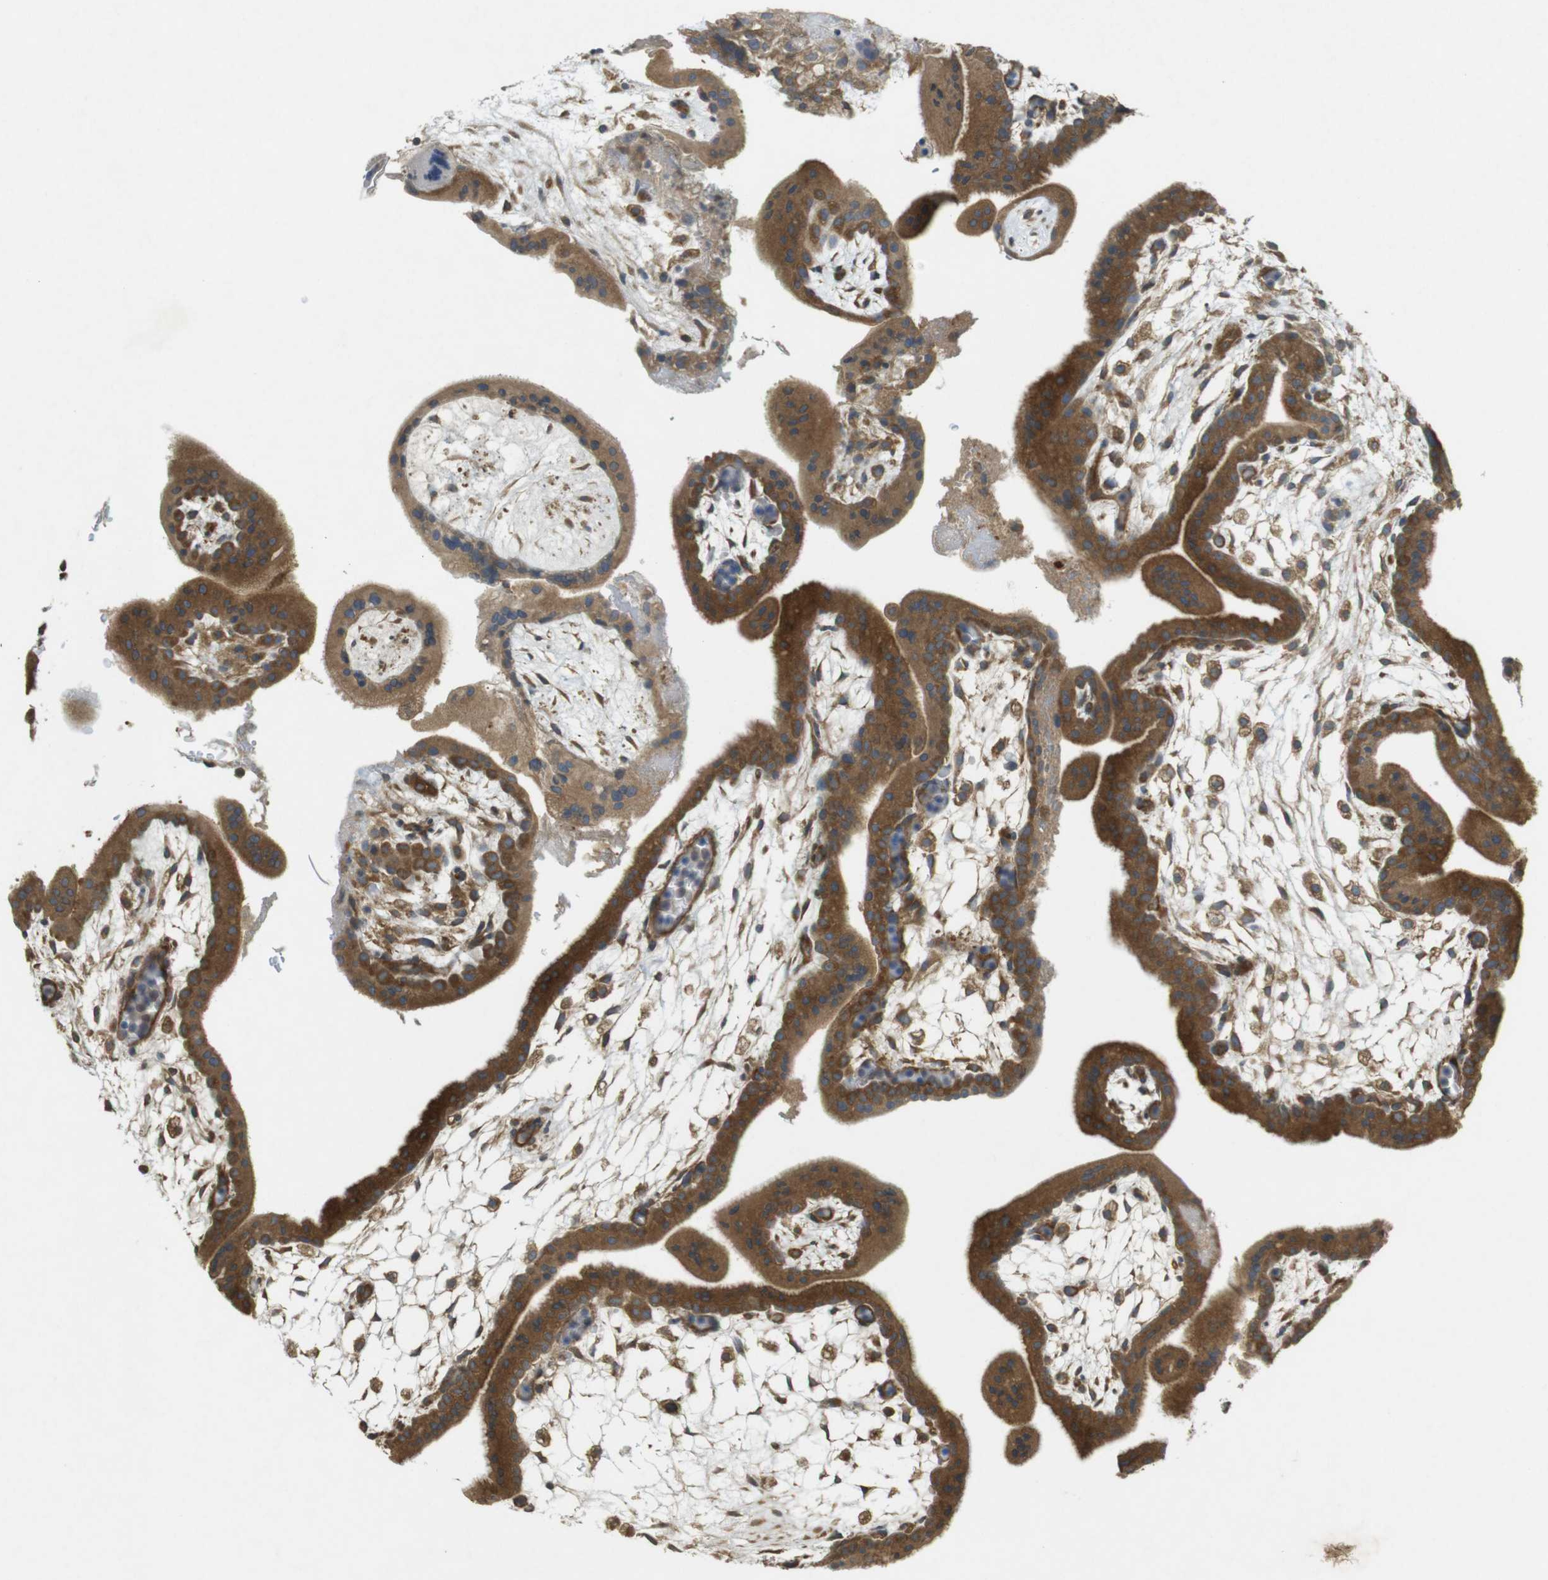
{"staining": {"intensity": "strong", "quantity": ">75%", "location": "cytoplasmic/membranous"}, "tissue": "placenta", "cell_type": "Trophoblastic cells", "image_type": "normal", "snomed": [{"axis": "morphology", "description": "Normal tissue, NOS"}, {"axis": "topography", "description": "Placenta"}], "caption": "Immunohistochemical staining of benign placenta exhibits high levels of strong cytoplasmic/membranous staining in approximately >75% of trophoblastic cells. (DAB = brown stain, brightfield microscopy at high magnification).", "gene": "KIF5B", "patient": {"sex": "female", "age": 35}}